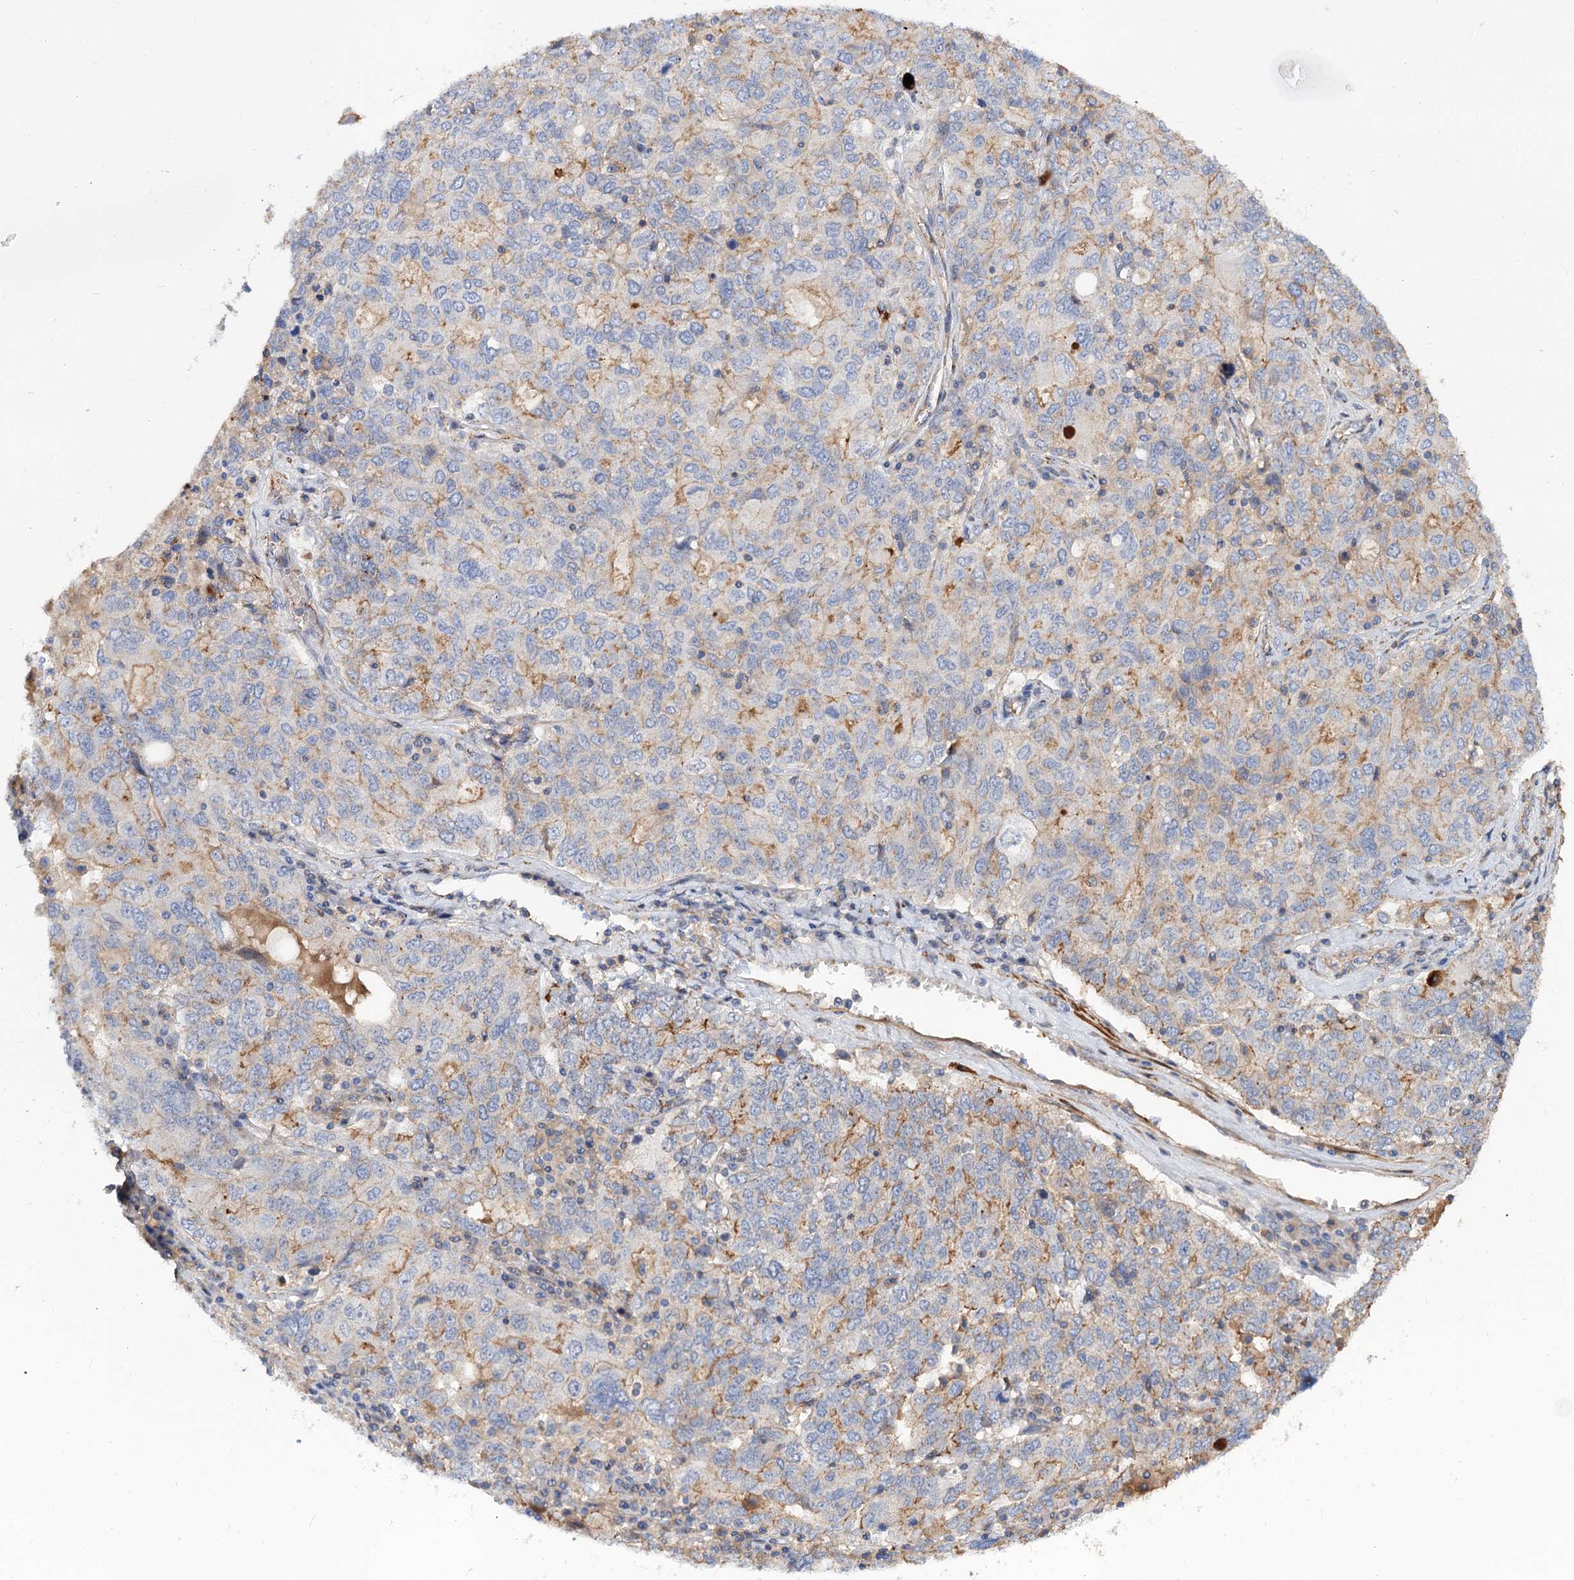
{"staining": {"intensity": "moderate", "quantity": "25%-75%", "location": "cytoplasmic/membranous"}, "tissue": "ovarian cancer", "cell_type": "Tumor cells", "image_type": "cancer", "snomed": [{"axis": "morphology", "description": "Carcinoma, endometroid"}, {"axis": "topography", "description": "Ovary"}], "caption": "A photomicrograph showing moderate cytoplasmic/membranous expression in about 25%-75% of tumor cells in ovarian cancer (endometroid carcinoma), as visualized by brown immunohistochemical staining.", "gene": "NUDCD2", "patient": {"sex": "female", "age": 62}}